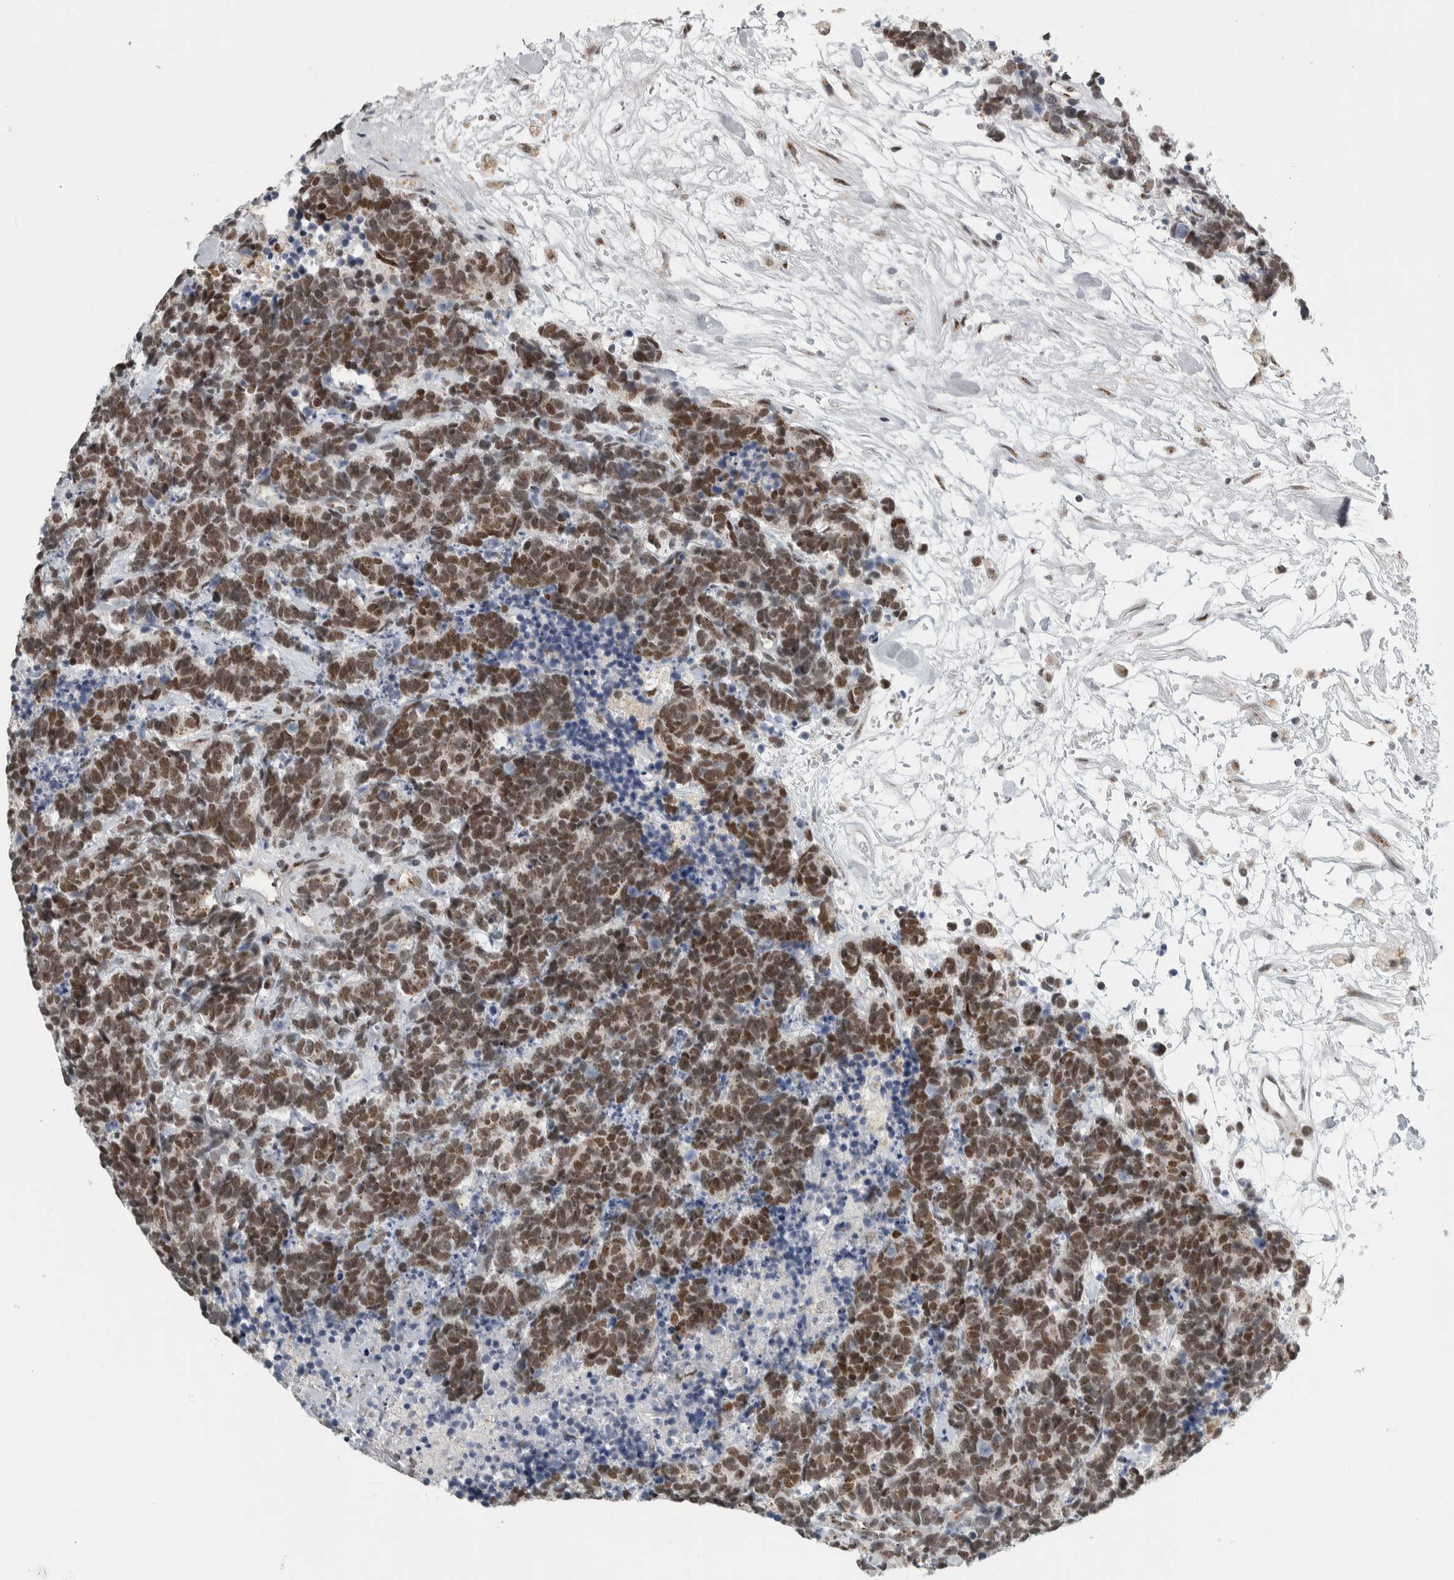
{"staining": {"intensity": "moderate", "quantity": ">75%", "location": "cytoplasmic/membranous,nuclear"}, "tissue": "carcinoid", "cell_type": "Tumor cells", "image_type": "cancer", "snomed": [{"axis": "morphology", "description": "Carcinoma, NOS"}, {"axis": "morphology", "description": "Carcinoid, malignant, NOS"}, {"axis": "topography", "description": "Urinary bladder"}], "caption": "Immunohistochemistry (IHC) (DAB) staining of human carcinoid exhibits moderate cytoplasmic/membranous and nuclear protein positivity in about >75% of tumor cells.", "gene": "ZMYND8", "patient": {"sex": "male", "age": 57}}